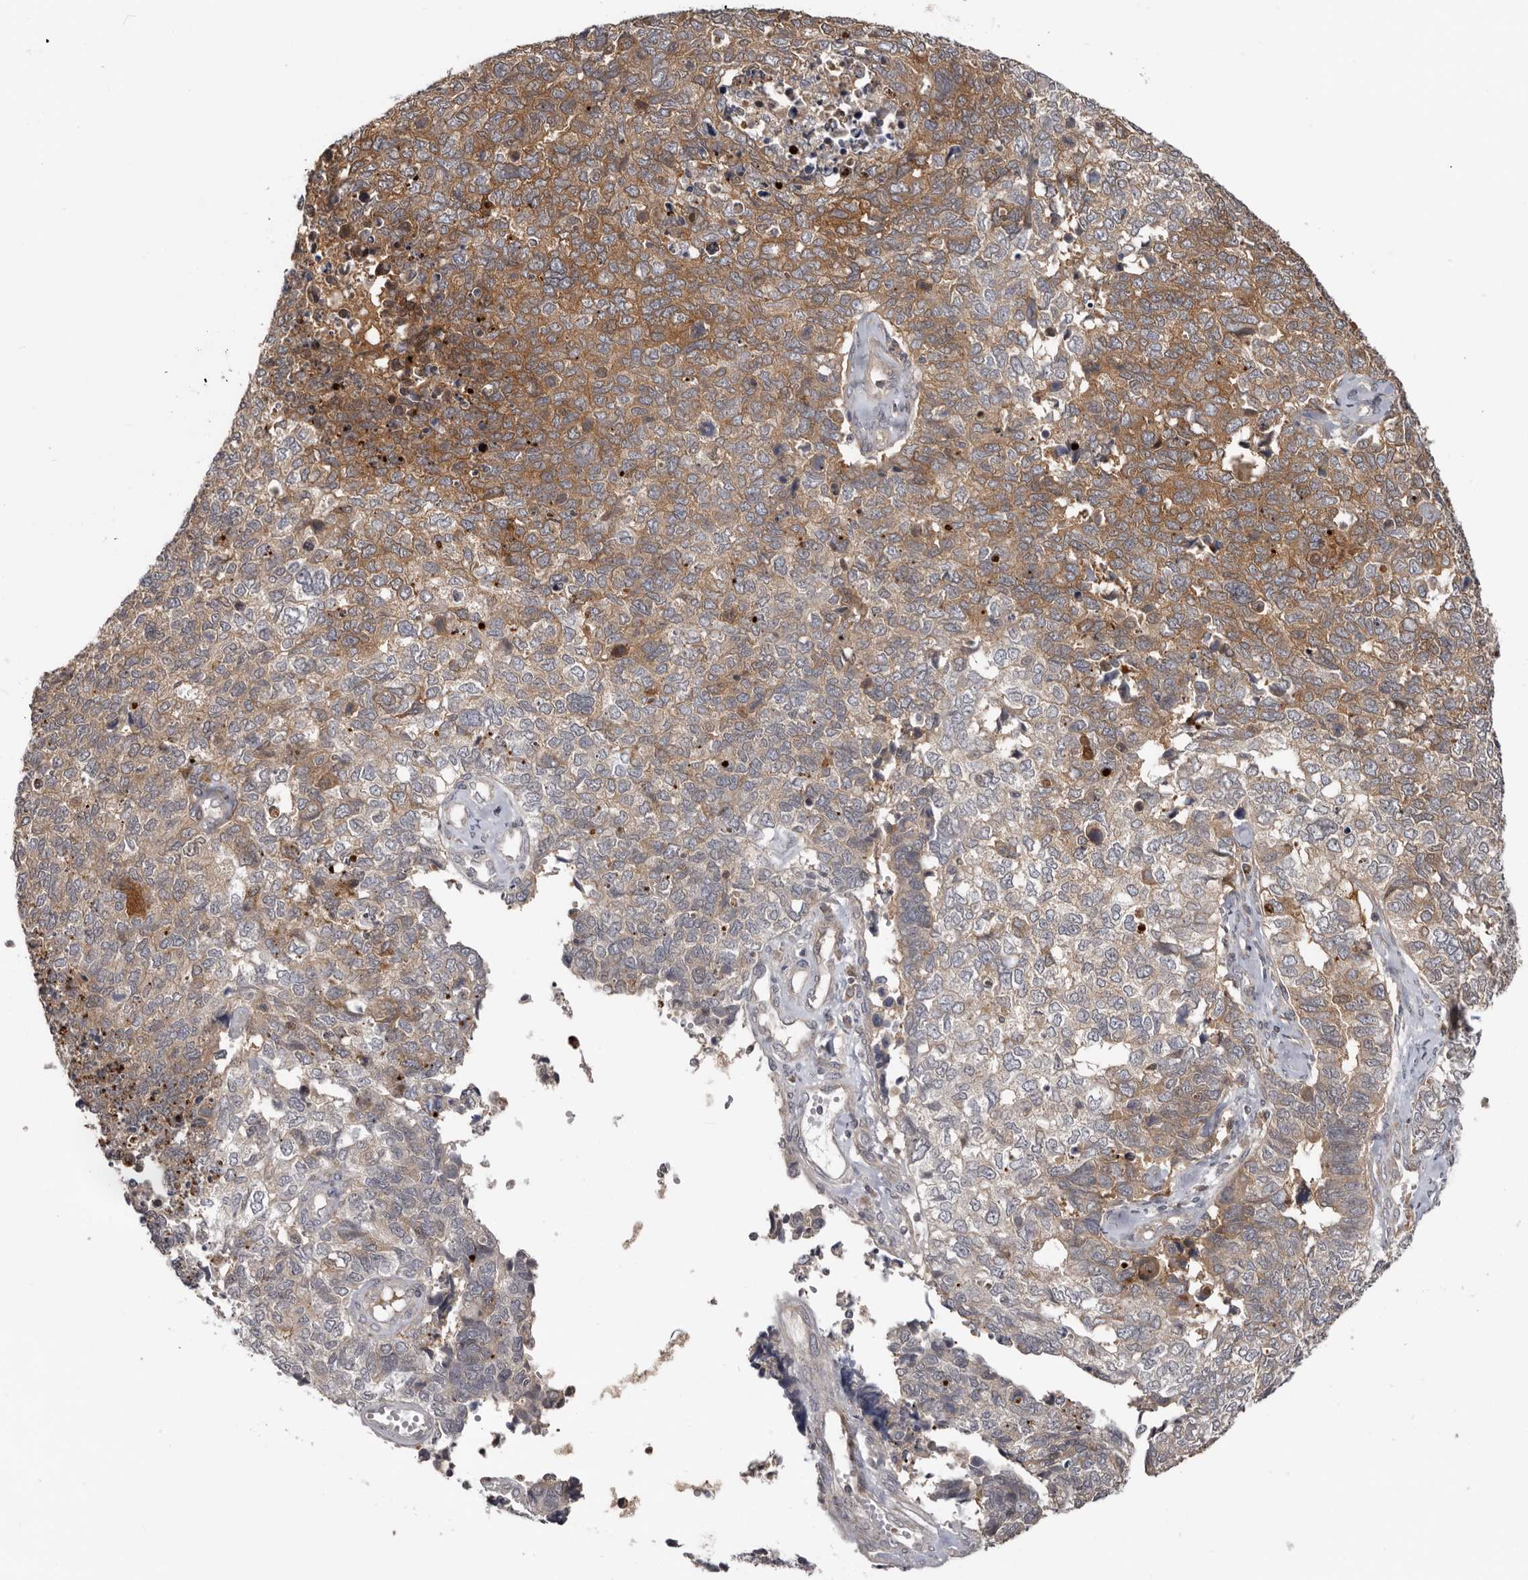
{"staining": {"intensity": "moderate", "quantity": ">75%", "location": "cytoplasmic/membranous"}, "tissue": "cervical cancer", "cell_type": "Tumor cells", "image_type": "cancer", "snomed": [{"axis": "morphology", "description": "Squamous cell carcinoma, NOS"}, {"axis": "topography", "description": "Cervix"}], "caption": "Protein staining demonstrates moderate cytoplasmic/membranous positivity in about >75% of tumor cells in cervical squamous cell carcinoma.", "gene": "BAD", "patient": {"sex": "female", "age": 63}}